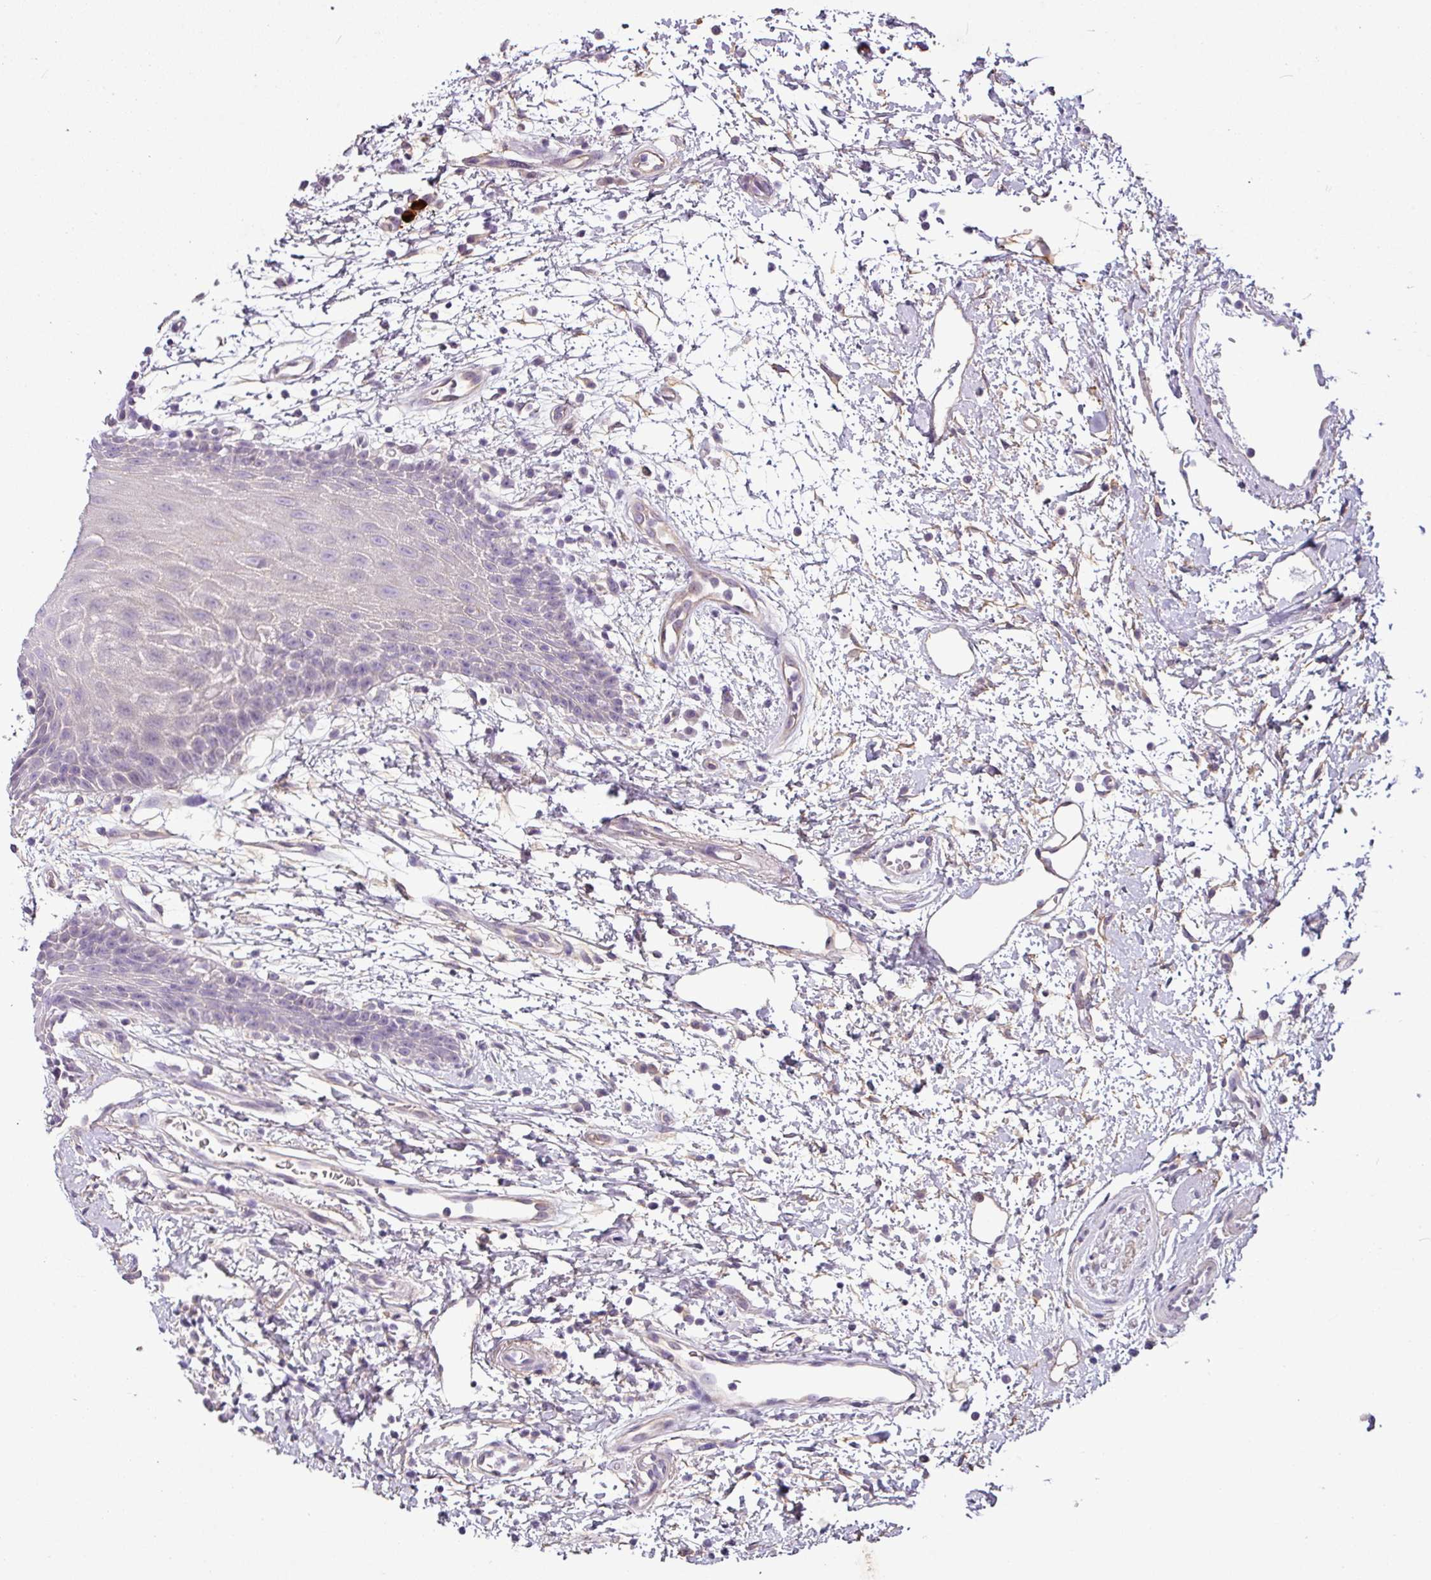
{"staining": {"intensity": "negative", "quantity": "none", "location": "none"}, "tissue": "oral mucosa", "cell_type": "Squamous epithelial cells", "image_type": "normal", "snomed": [{"axis": "morphology", "description": "Normal tissue, NOS"}, {"axis": "topography", "description": "Oral tissue"}, {"axis": "topography", "description": "Tounge, NOS"}], "caption": "This is a photomicrograph of IHC staining of benign oral mucosa, which shows no positivity in squamous epithelial cells.", "gene": "TMEM178B", "patient": {"sex": "female", "age": 59}}